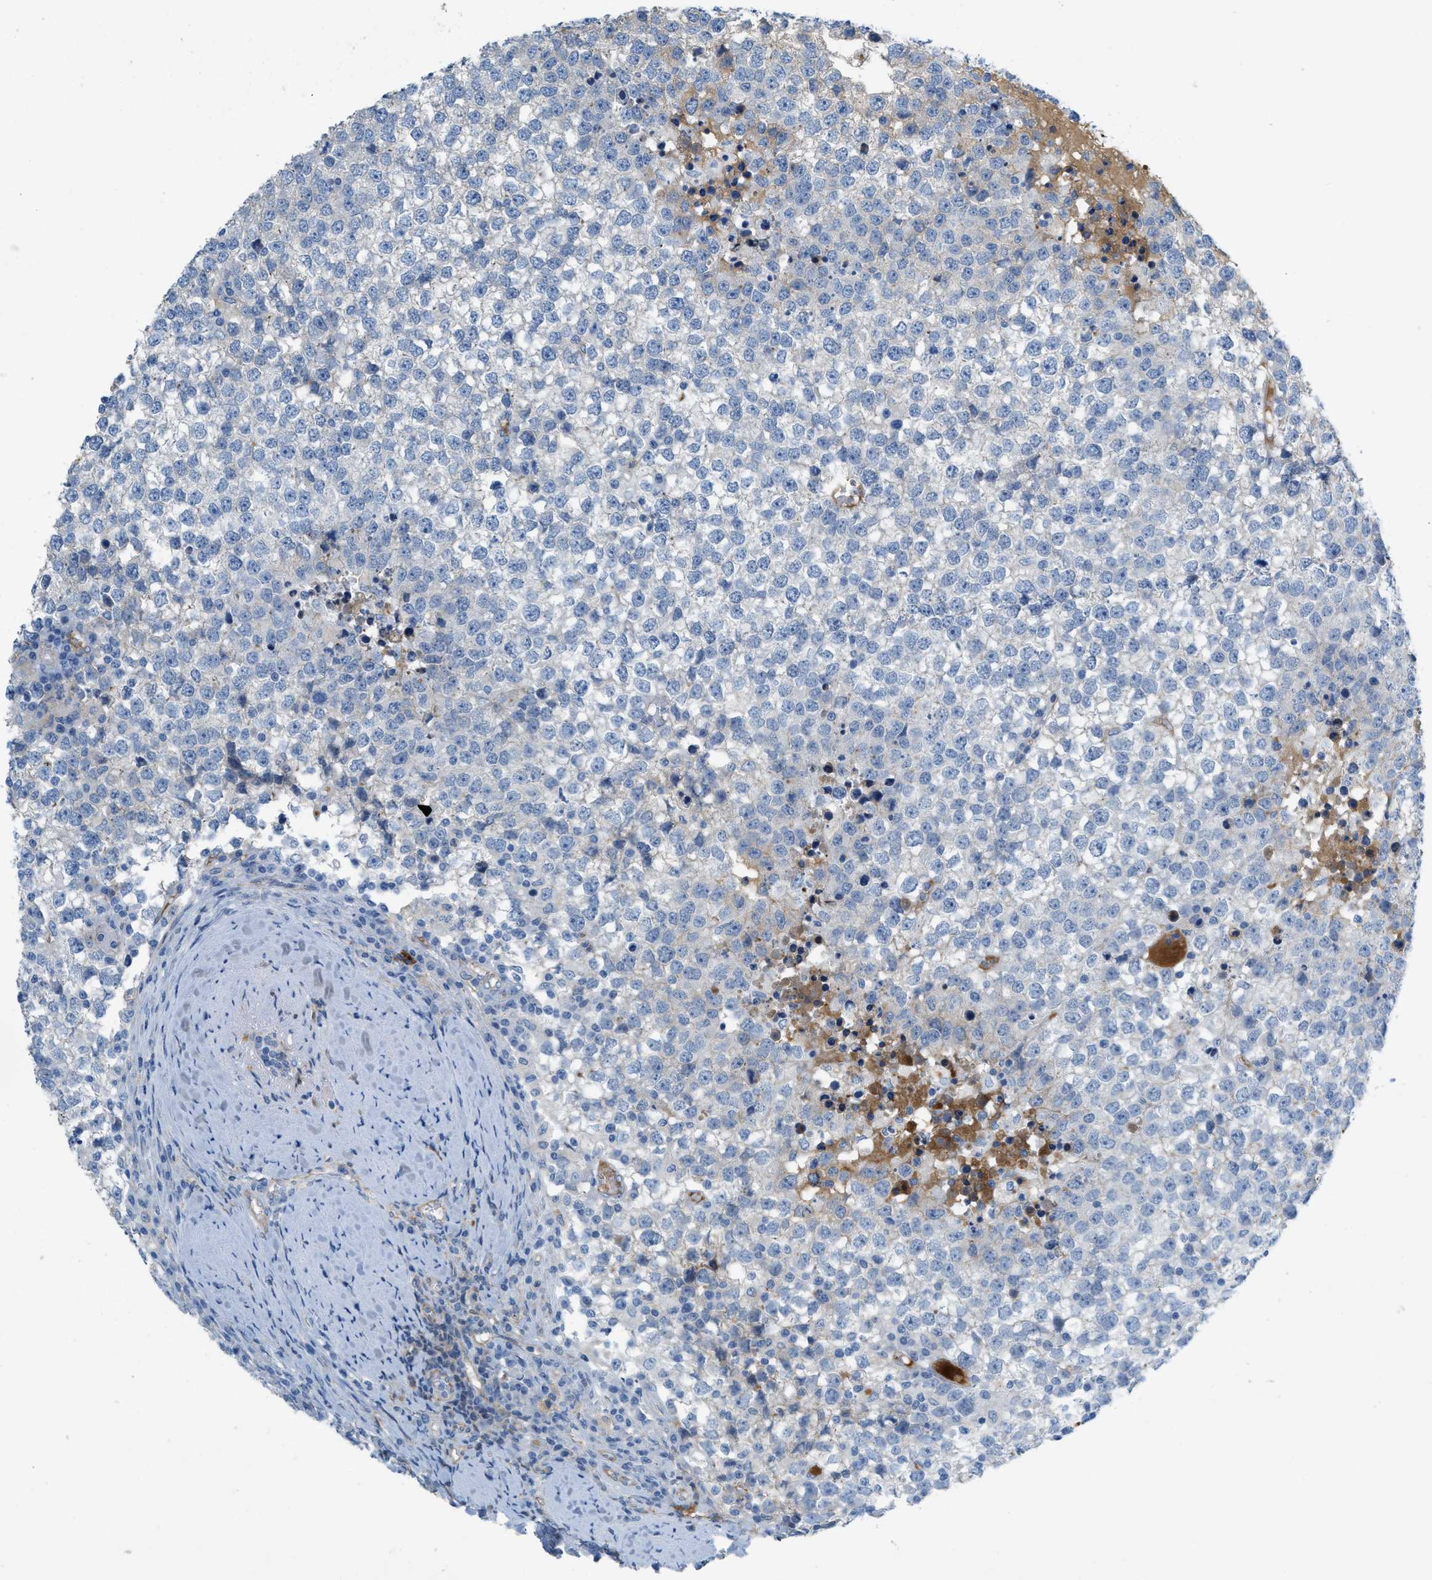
{"staining": {"intensity": "negative", "quantity": "none", "location": "none"}, "tissue": "testis cancer", "cell_type": "Tumor cells", "image_type": "cancer", "snomed": [{"axis": "morphology", "description": "Seminoma, NOS"}, {"axis": "topography", "description": "Testis"}], "caption": "Protein analysis of testis cancer (seminoma) exhibits no significant staining in tumor cells.", "gene": "CRB3", "patient": {"sex": "male", "age": 65}}